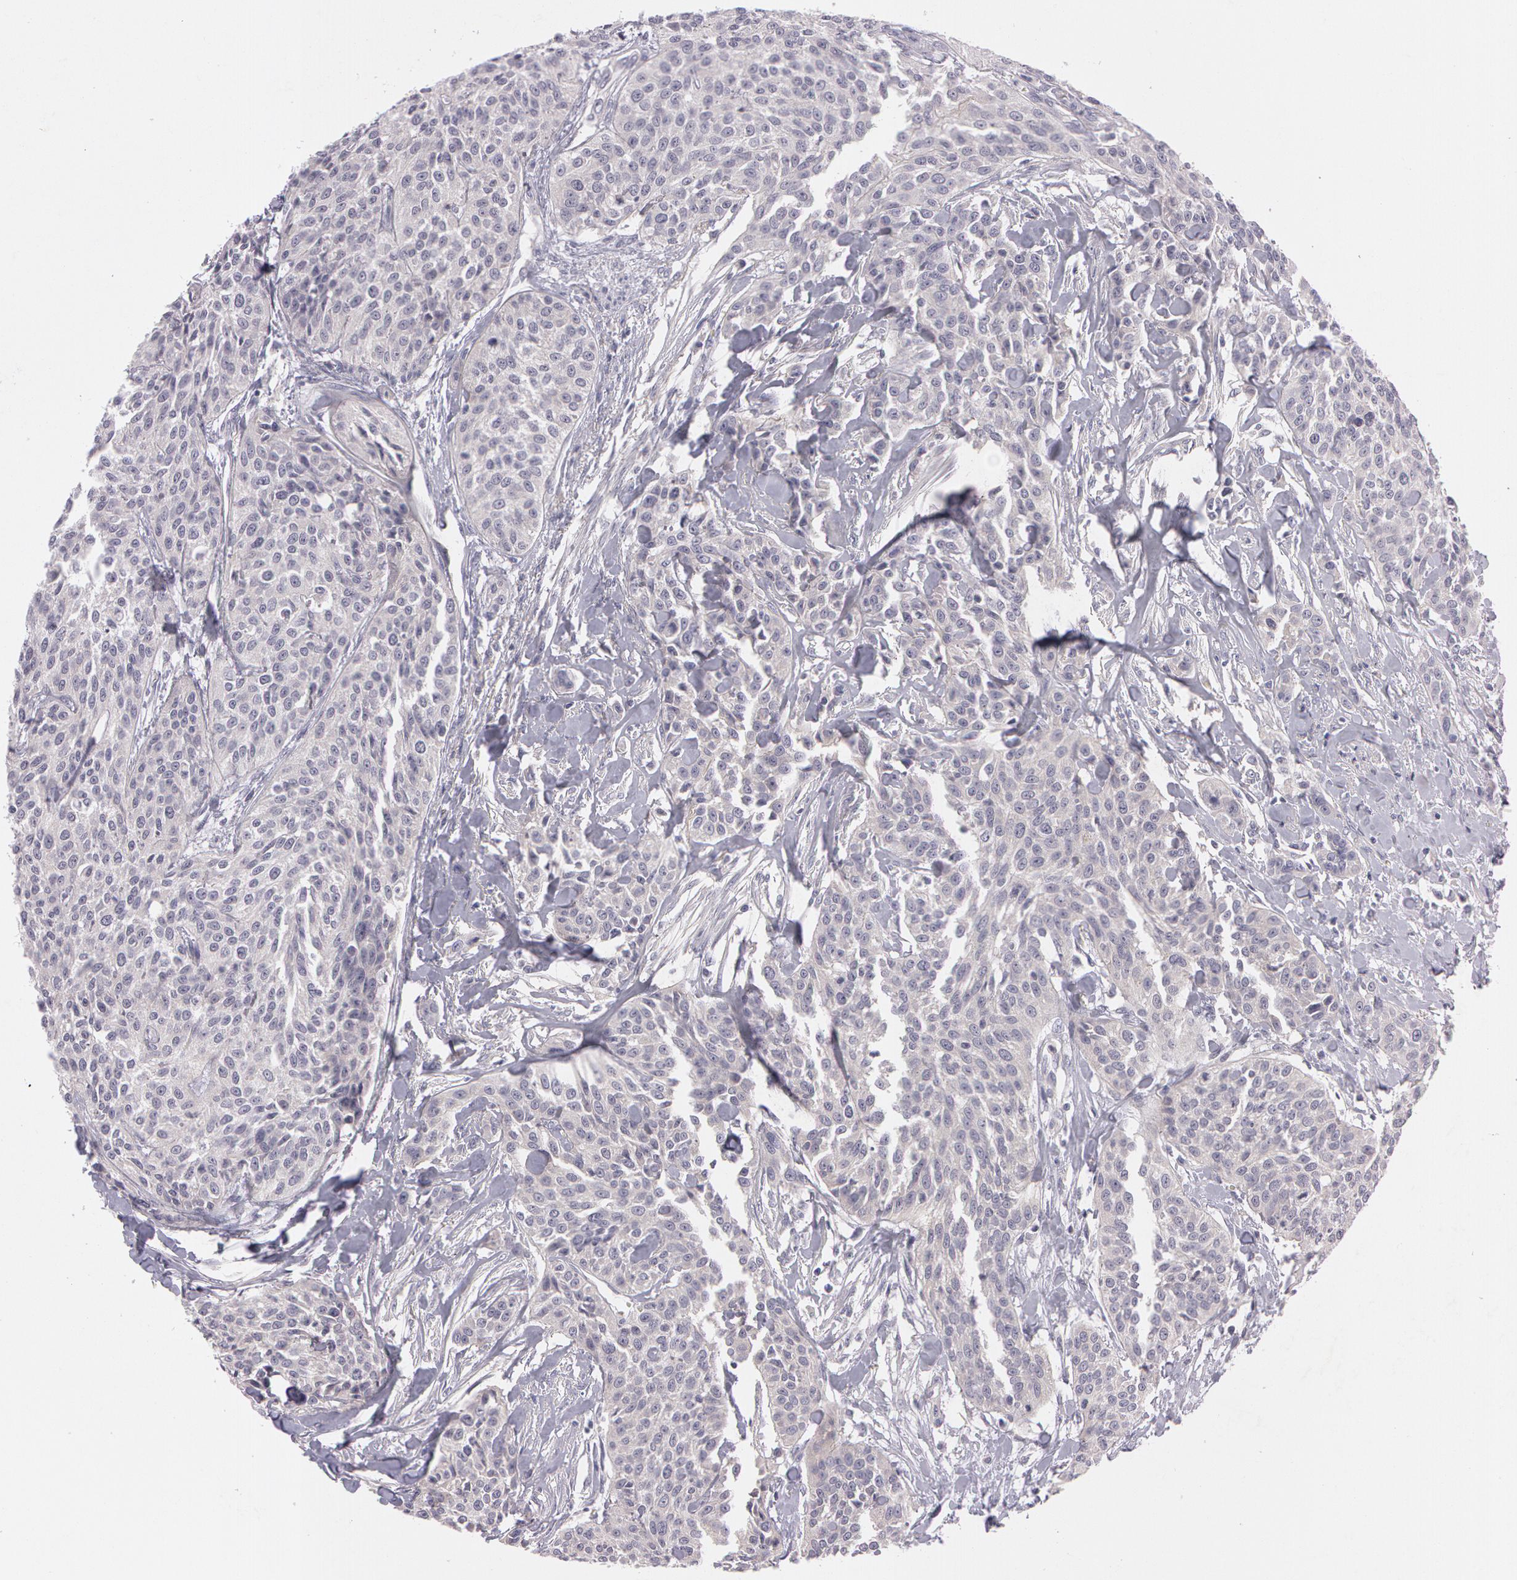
{"staining": {"intensity": "negative", "quantity": "none", "location": "none"}, "tissue": "urothelial cancer", "cell_type": "Tumor cells", "image_type": "cancer", "snomed": [{"axis": "morphology", "description": "Urothelial carcinoma, High grade"}, {"axis": "topography", "description": "Urinary bladder"}], "caption": "This is an IHC photomicrograph of urothelial cancer. There is no staining in tumor cells.", "gene": "MXRA5", "patient": {"sex": "male", "age": 56}}